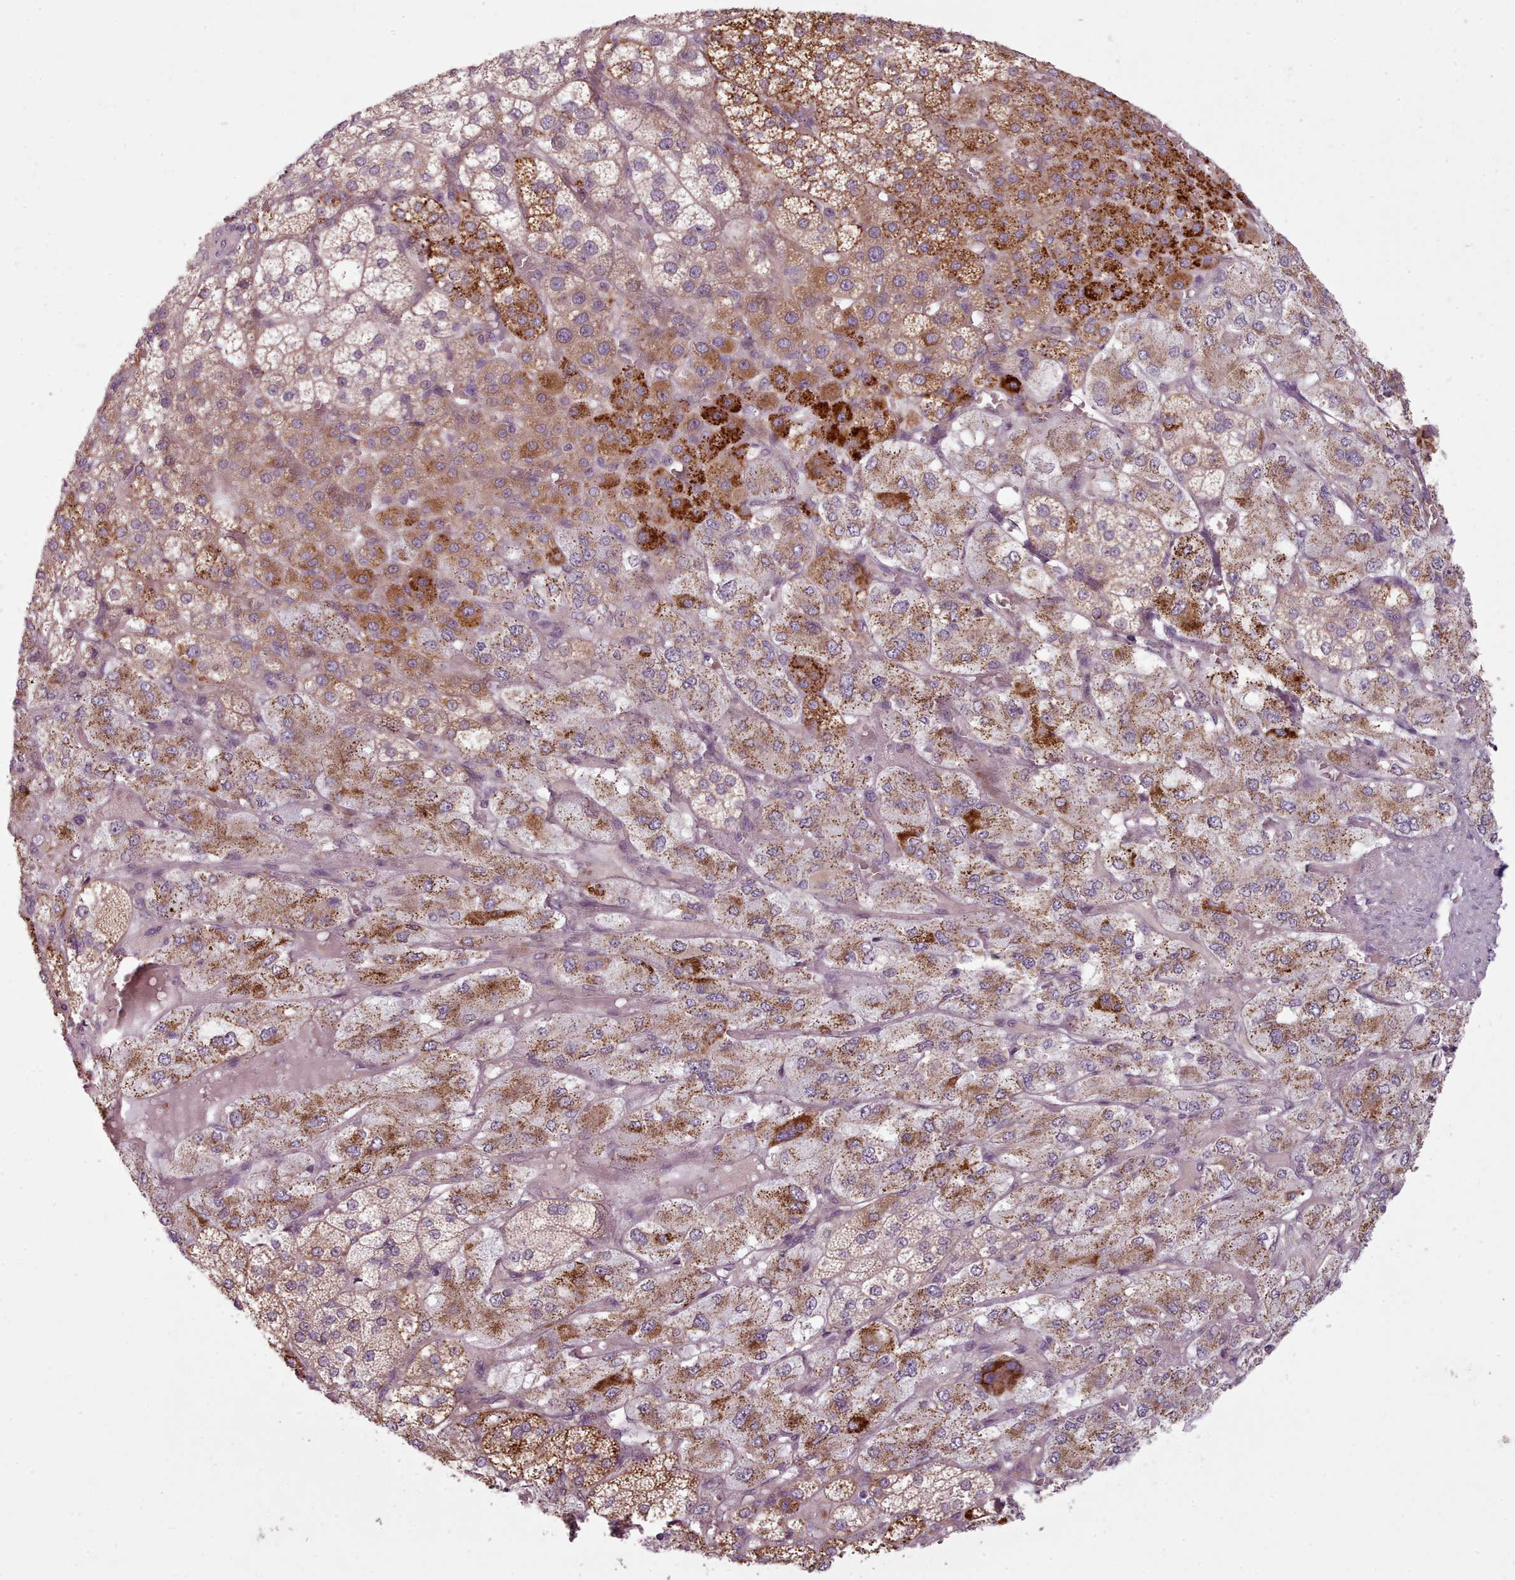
{"staining": {"intensity": "strong", "quantity": "25%-75%", "location": "cytoplasmic/membranous"}, "tissue": "adrenal gland", "cell_type": "Glandular cells", "image_type": "normal", "snomed": [{"axis": "morphology", "description": "Normal tissue, NOS"}, {"axis": "topography", "description": "Adrenal gland"}], "caption": "Approximately 25%-75% of glandular cells in benign human adrenal gland display strong cytoplasmic/membranous protein staining as visualized by brown immunohistochemical staining.", "gene": "LAPTM5", "patient": {"sex": "female", "age": 60}}